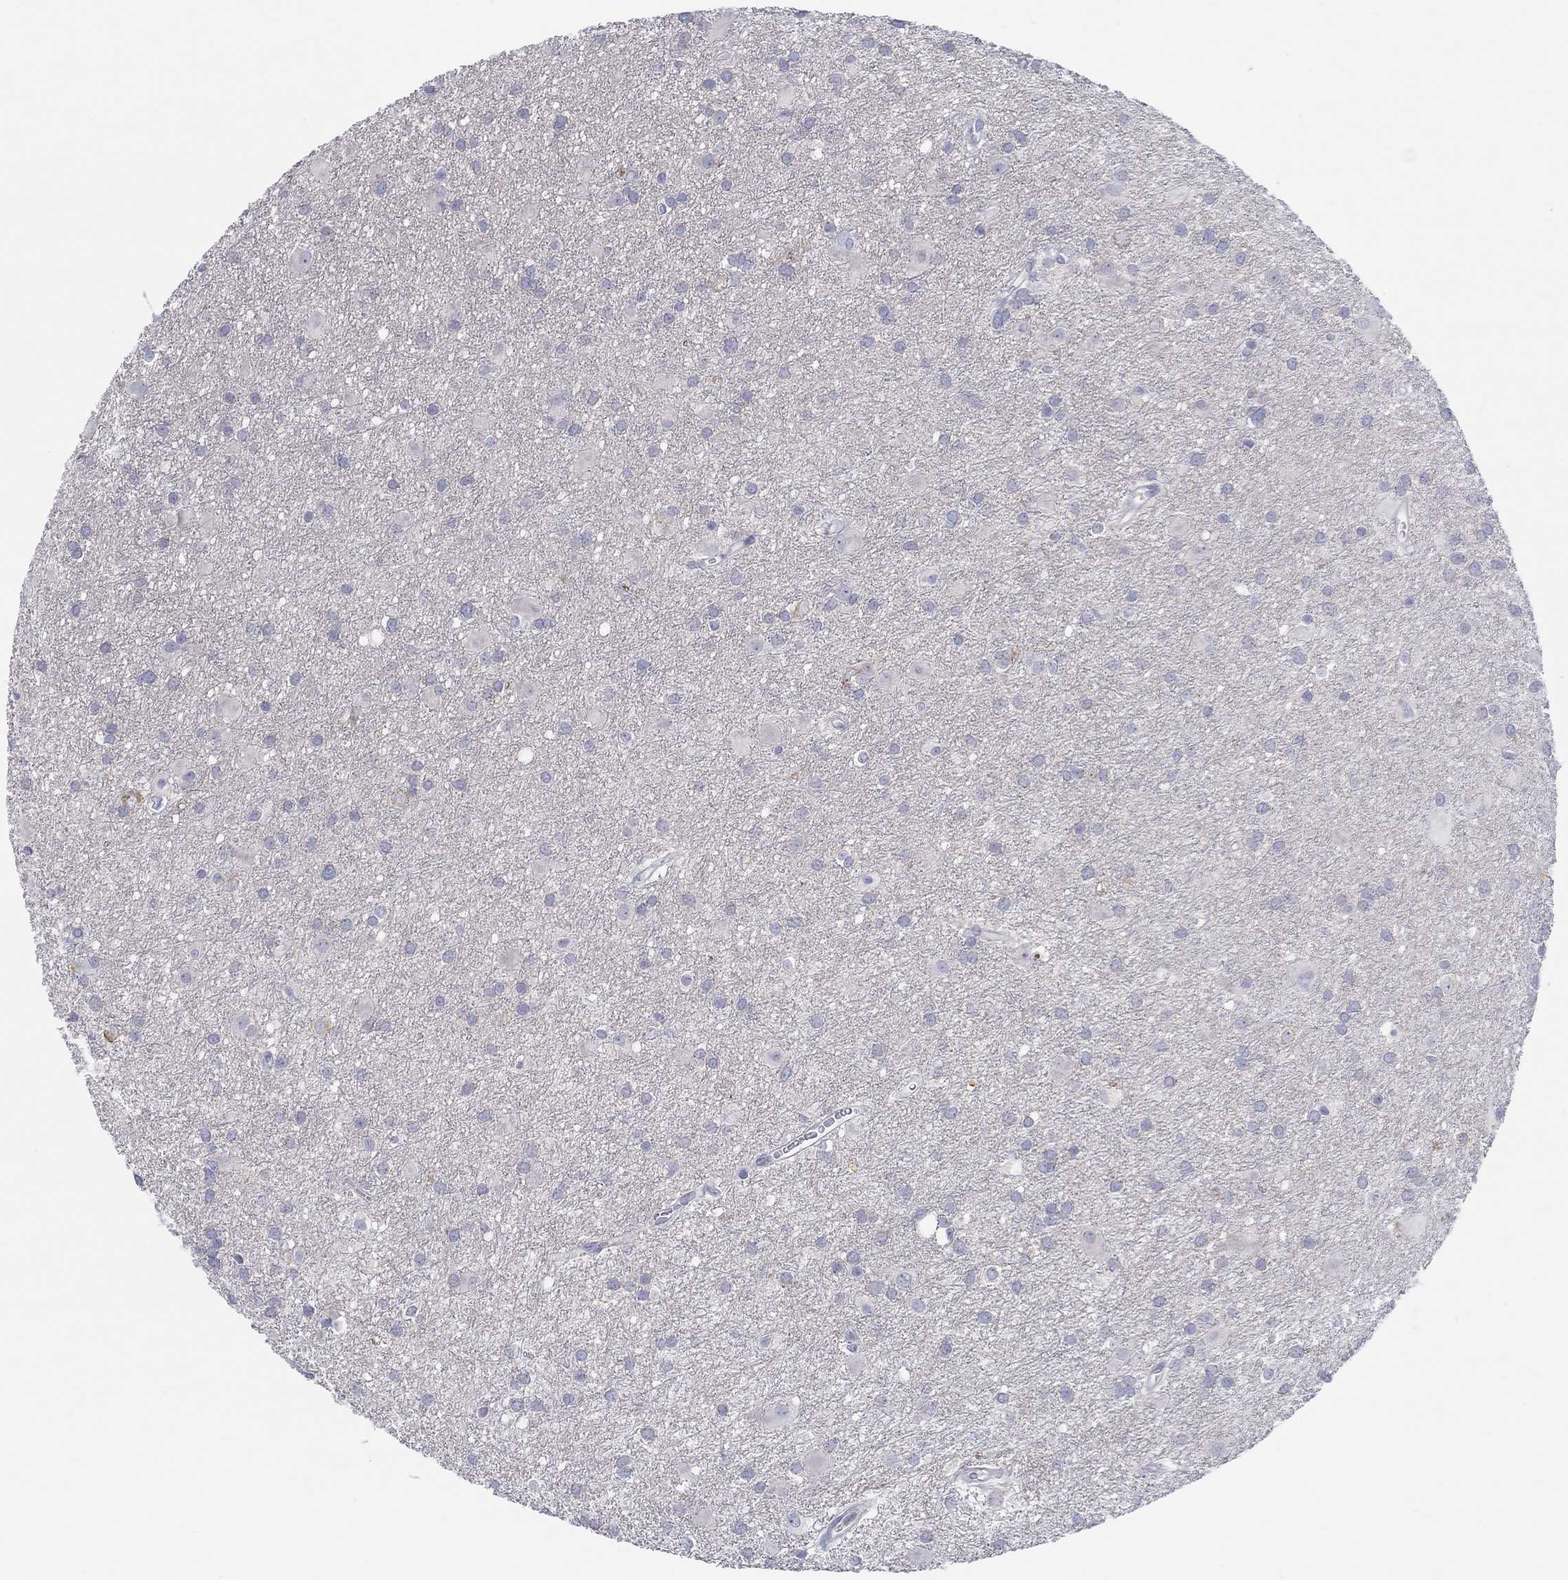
{"staining": {"intensity": "negative", "quantity": "none", "location": "none"}, "tissue": "glioma", "cell_type": "Tumor cells", "image_type": "cancer", "snomed": [{"axis": "morphology", "description": "Glioma, malignant, Low grade"}, {"axis": "topography", "description": "Brain"}], "caption": "Immunohistochemistry micrograph of neoplastic tissue: glioma stained with DAB displays no significant protein expression in tumor cells. Nuclei are stained in blue.", "gene": "HAPLN4", "patient": {"sex": "male", "age": 58}}